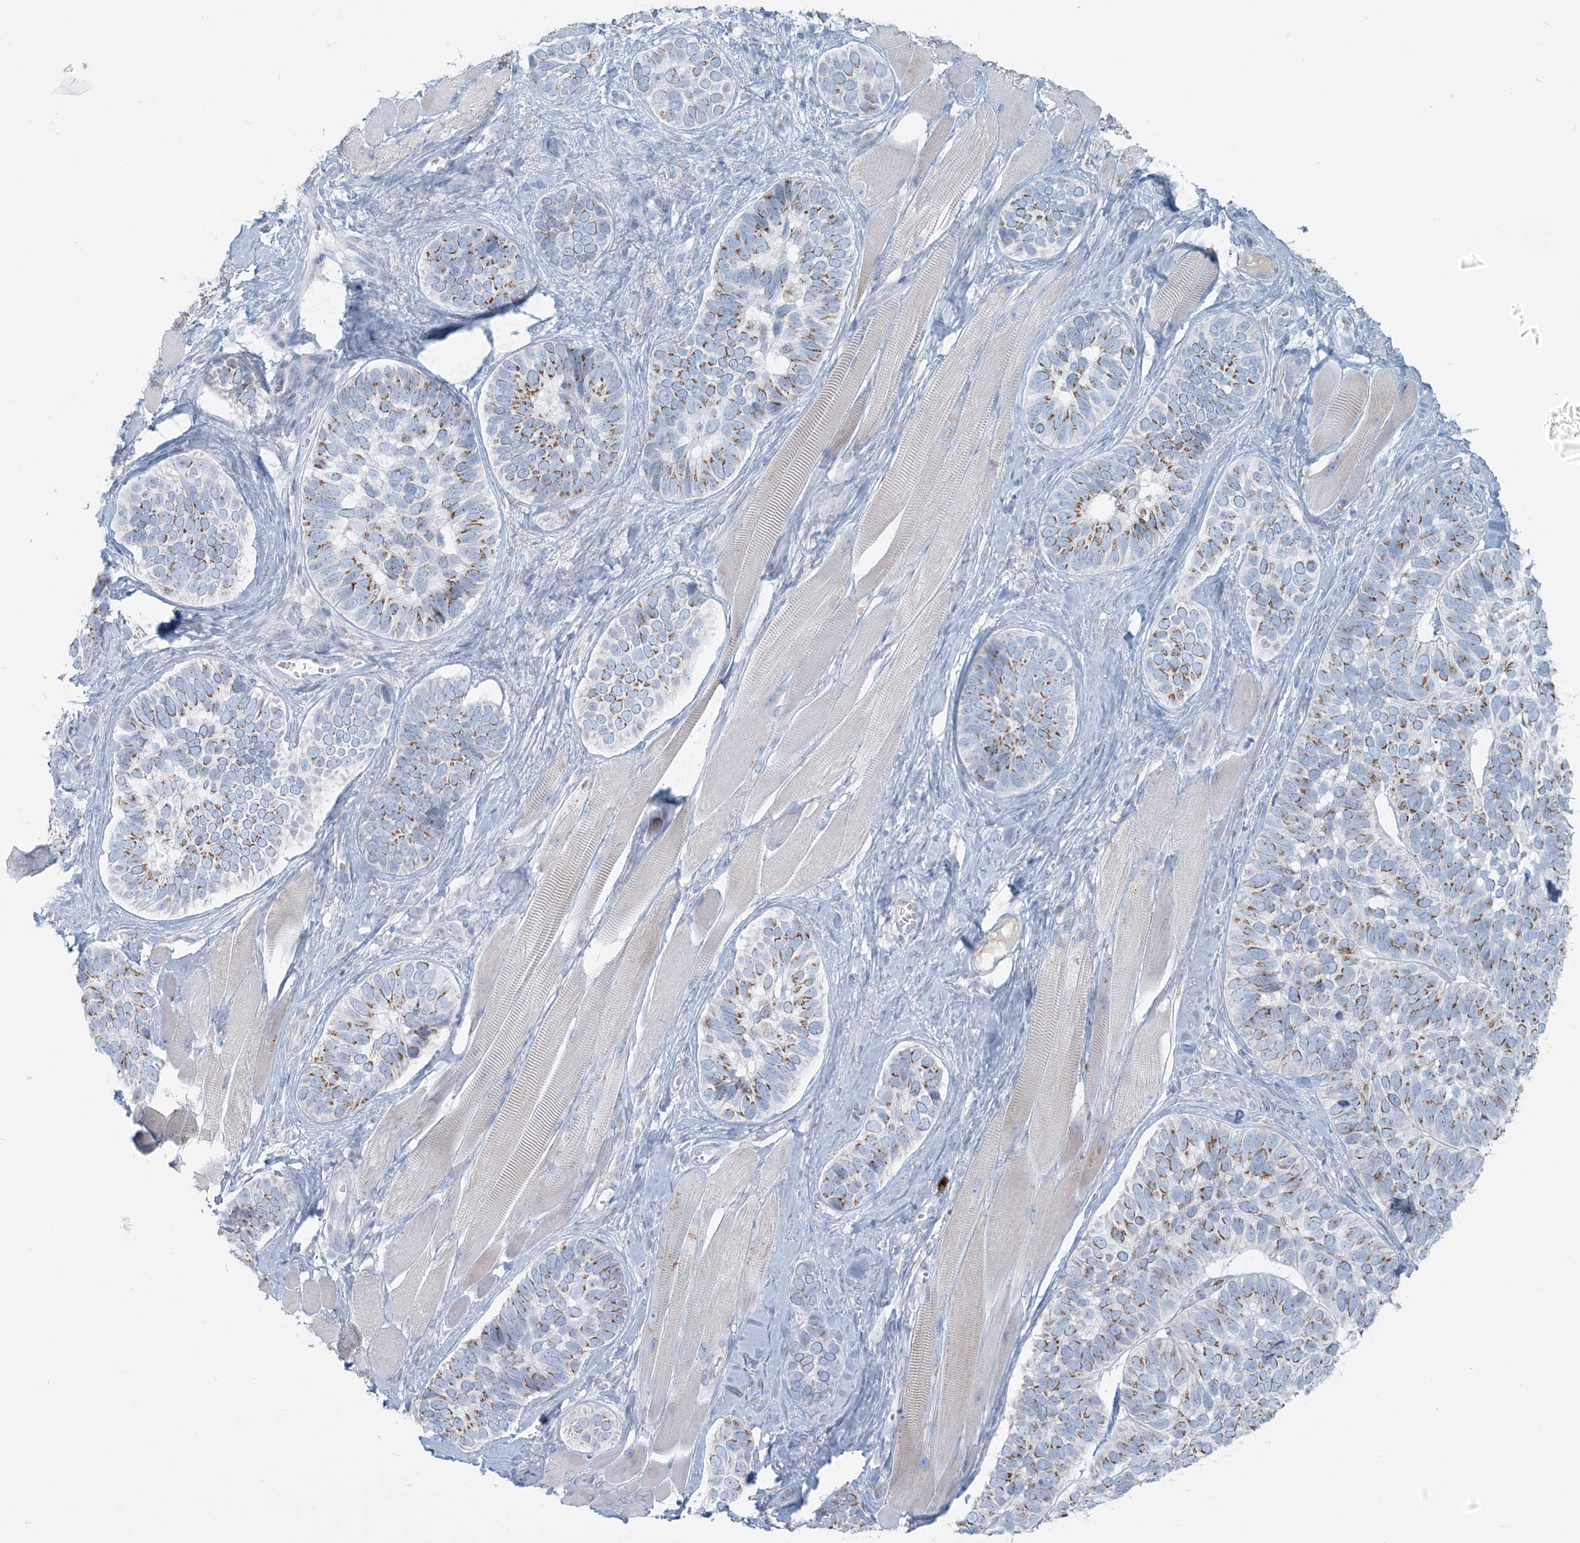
{"staining": {"intensity": "moderate", "quantity": "25%-75%", "location": "cytoplasmic/membranous"}, "tissue": "skin cancer", "cell_type": "Tumor cells", "image_type": "cancer", "snomed": [{"axis": "morphology", "description": "Basal cell carcinoma"}, {"axis": "topography", "description": "Skin"}], "caption": "Protein expression analysis of skin cancer shows moderate cytoplasmic/membranous staining in about 25%-75% of tumor cells.", "gene": "SCML1", "patient": {"sex": "male", "age": 62}}